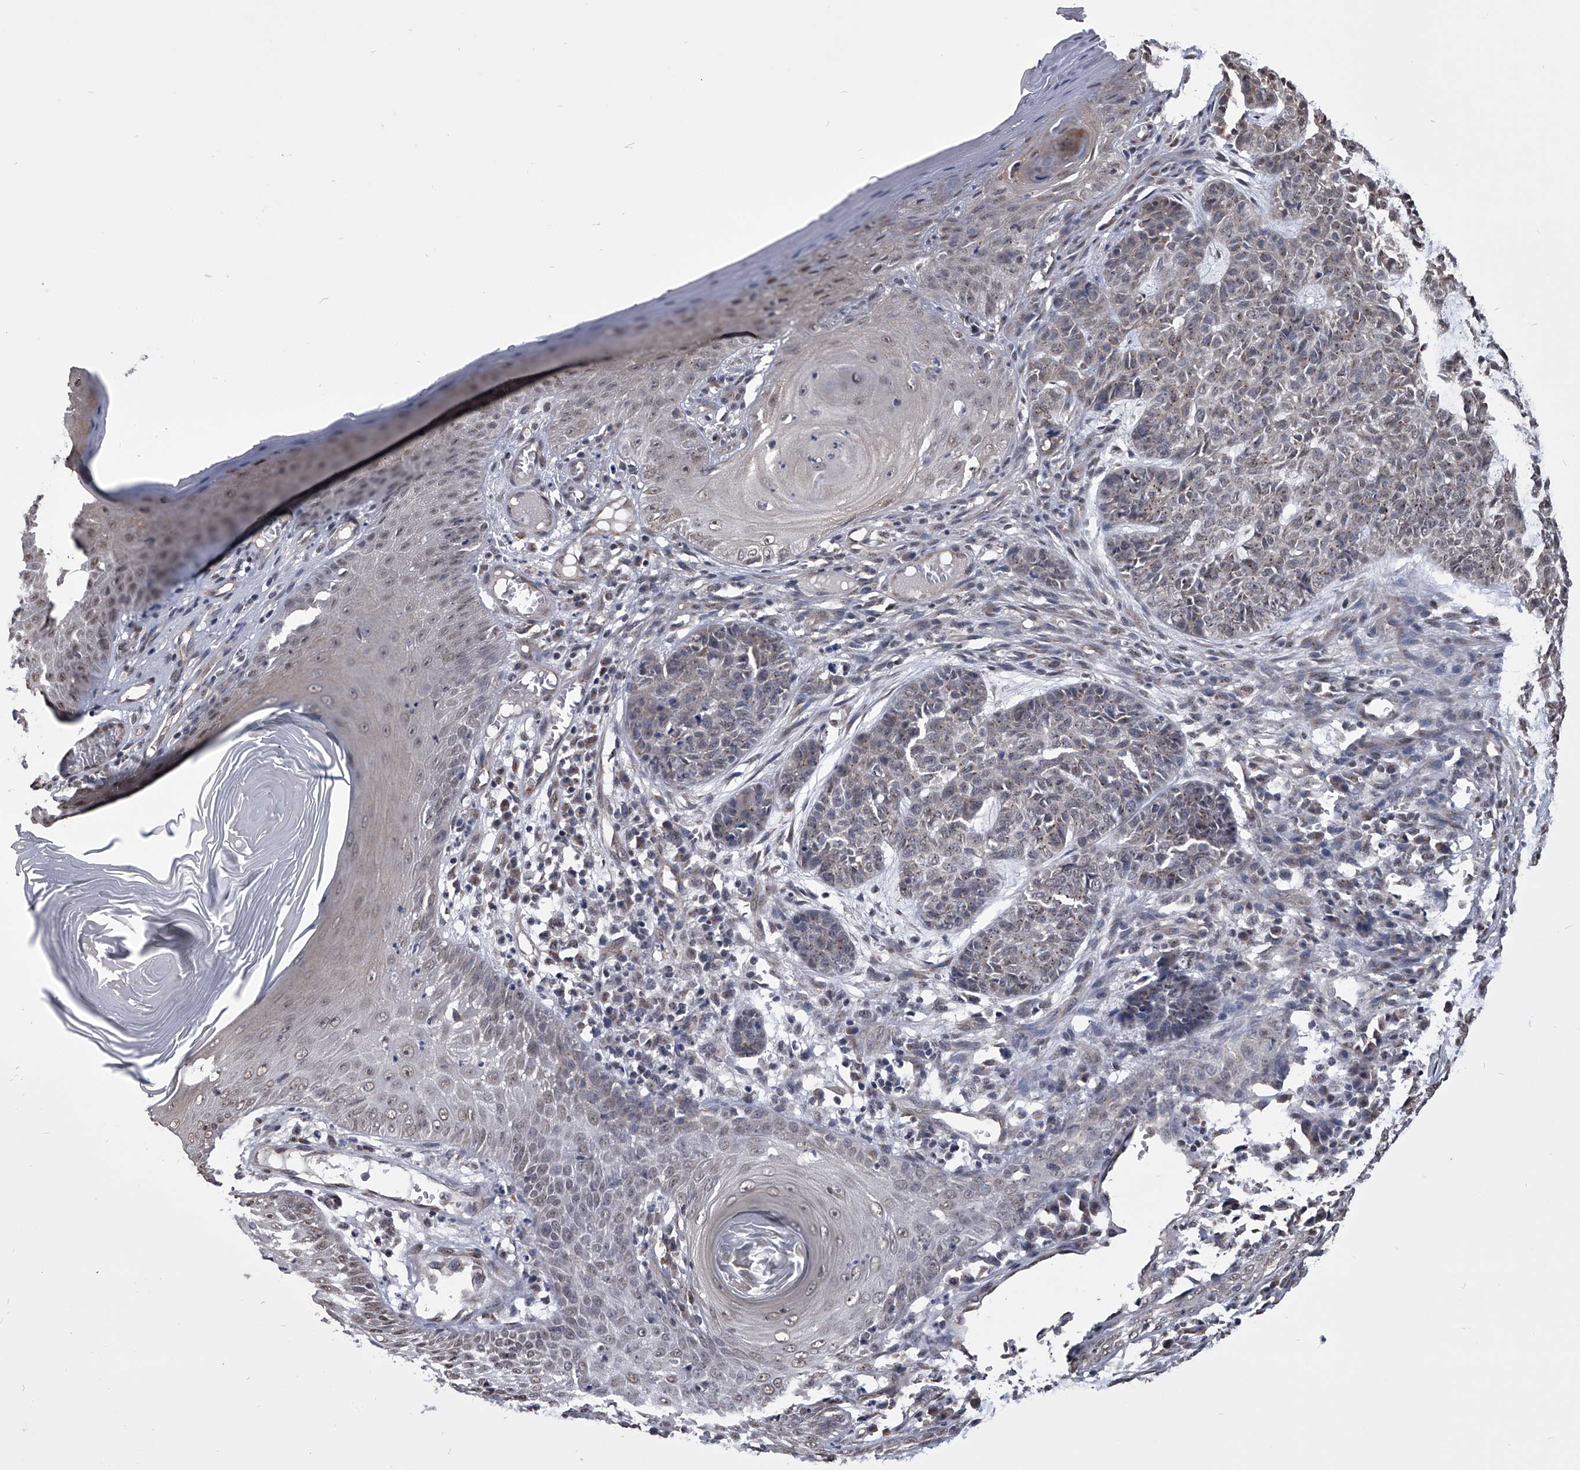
{"staining": {"intensity": "negative", "quantity": "none", "location": "none"}, "tissue": "skin cancer", "cell_type": "Tumor cells", "image_type": "cancer", "snomed": [{"axis": "morphology", "description": "Basal cell carcinoma"}, {"axis": "topography", "description": "Skin"}], "caption": "Immunohistochemistry of skin cancer (basal cell carcinoma) reveals no positivity in tumor cells.", "gene": "ZNF76", "patient": {"sex": "female", "age": 64}}